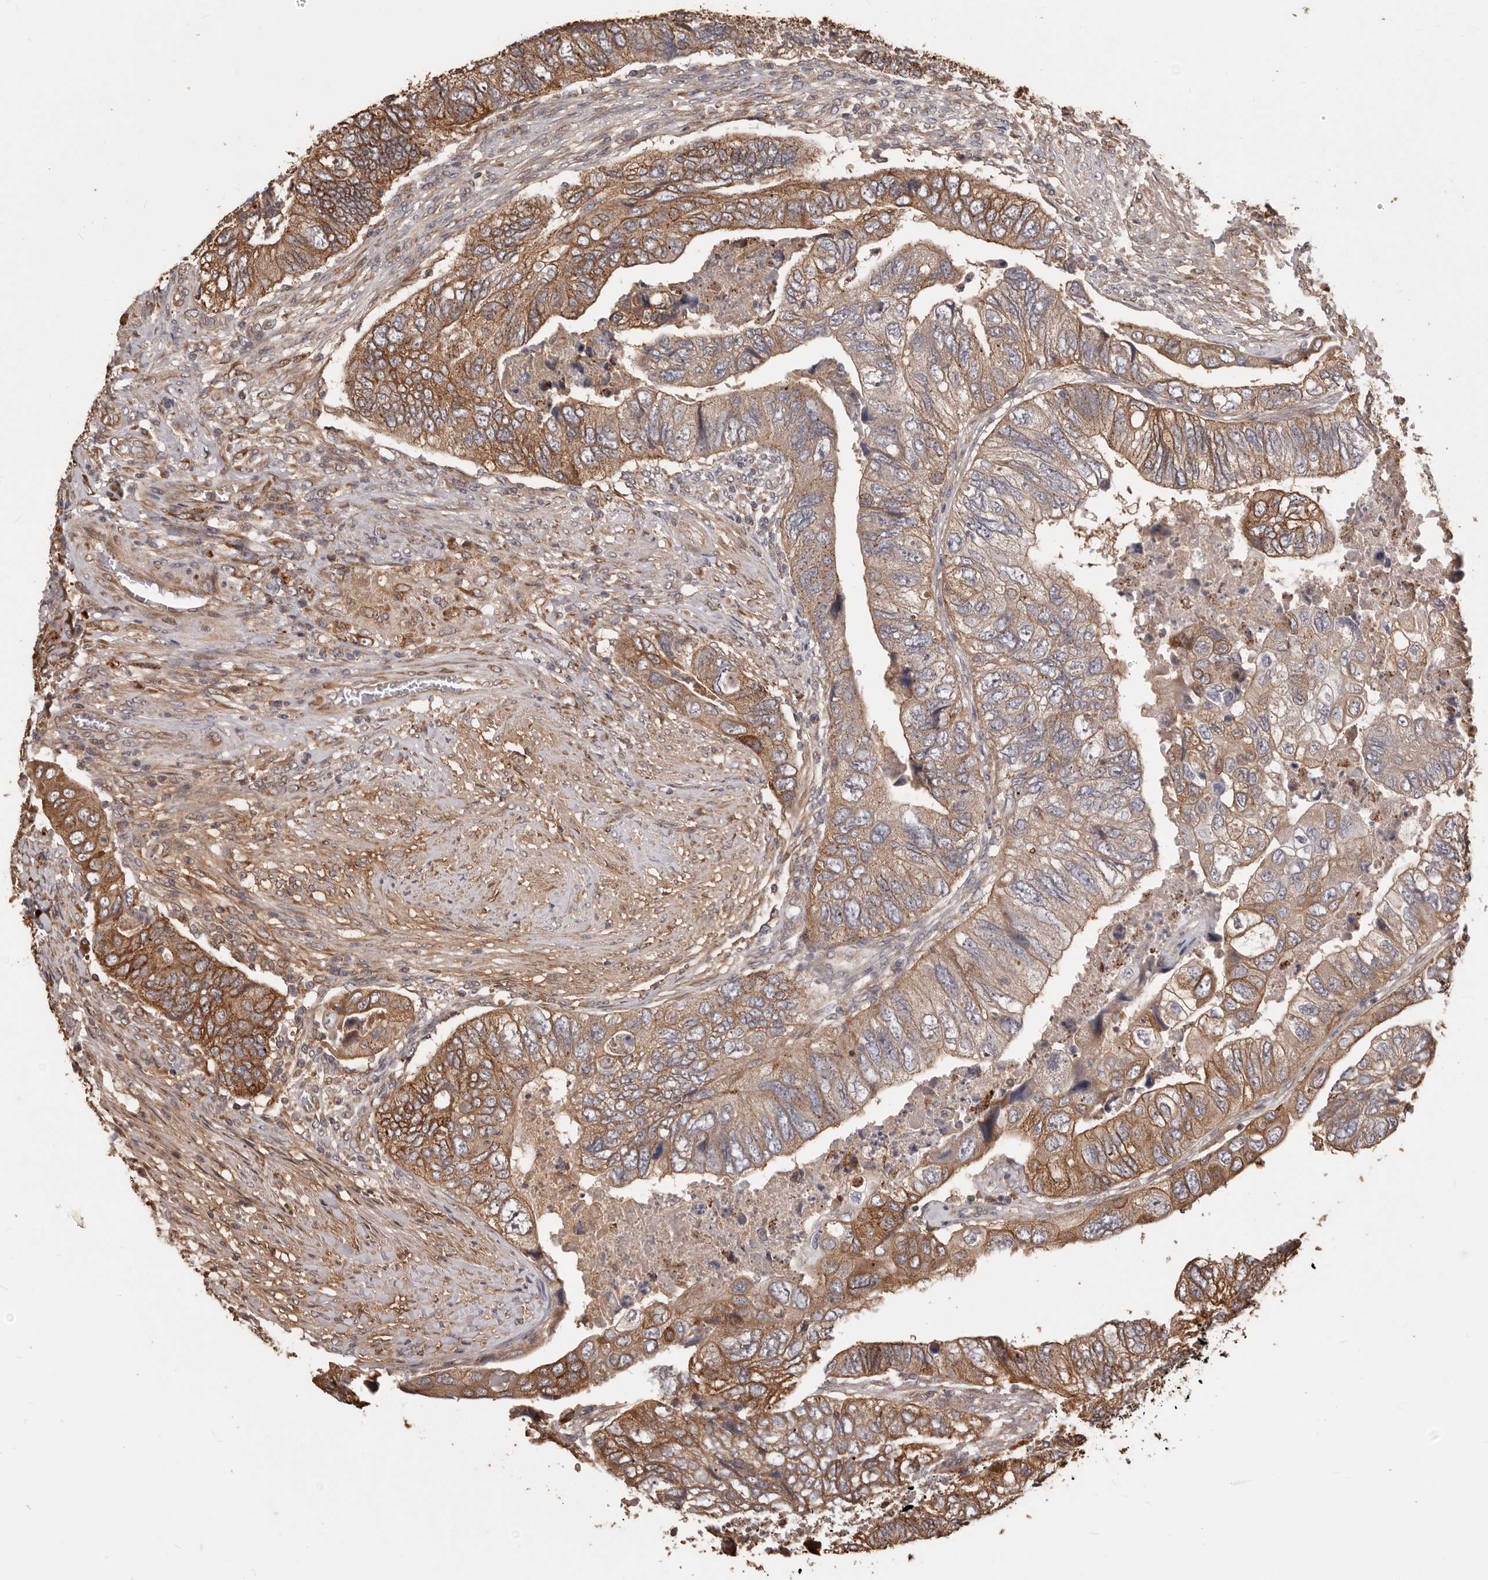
{"staining": {"intensity": "moderate", "quantity": ">75%", "location": "cytoplasmic/membranous"}, "tissue": "colorectal cancer", "cell_type": "Tumor cells", "image_type": "cancer", "snomed": [{"axis": "morphology", "description": "Adenocarcinoma, NOS"}, {"axis": "topography", "description": "Rectum"}], "caption": "Protein staining of colorectal cancer tissue demonstrates moderate cytoplasmic/membranous positivity in about >75% of tumor cells.", "gene": "MTO1", "patient": {"sex": "male", "age": 63}}